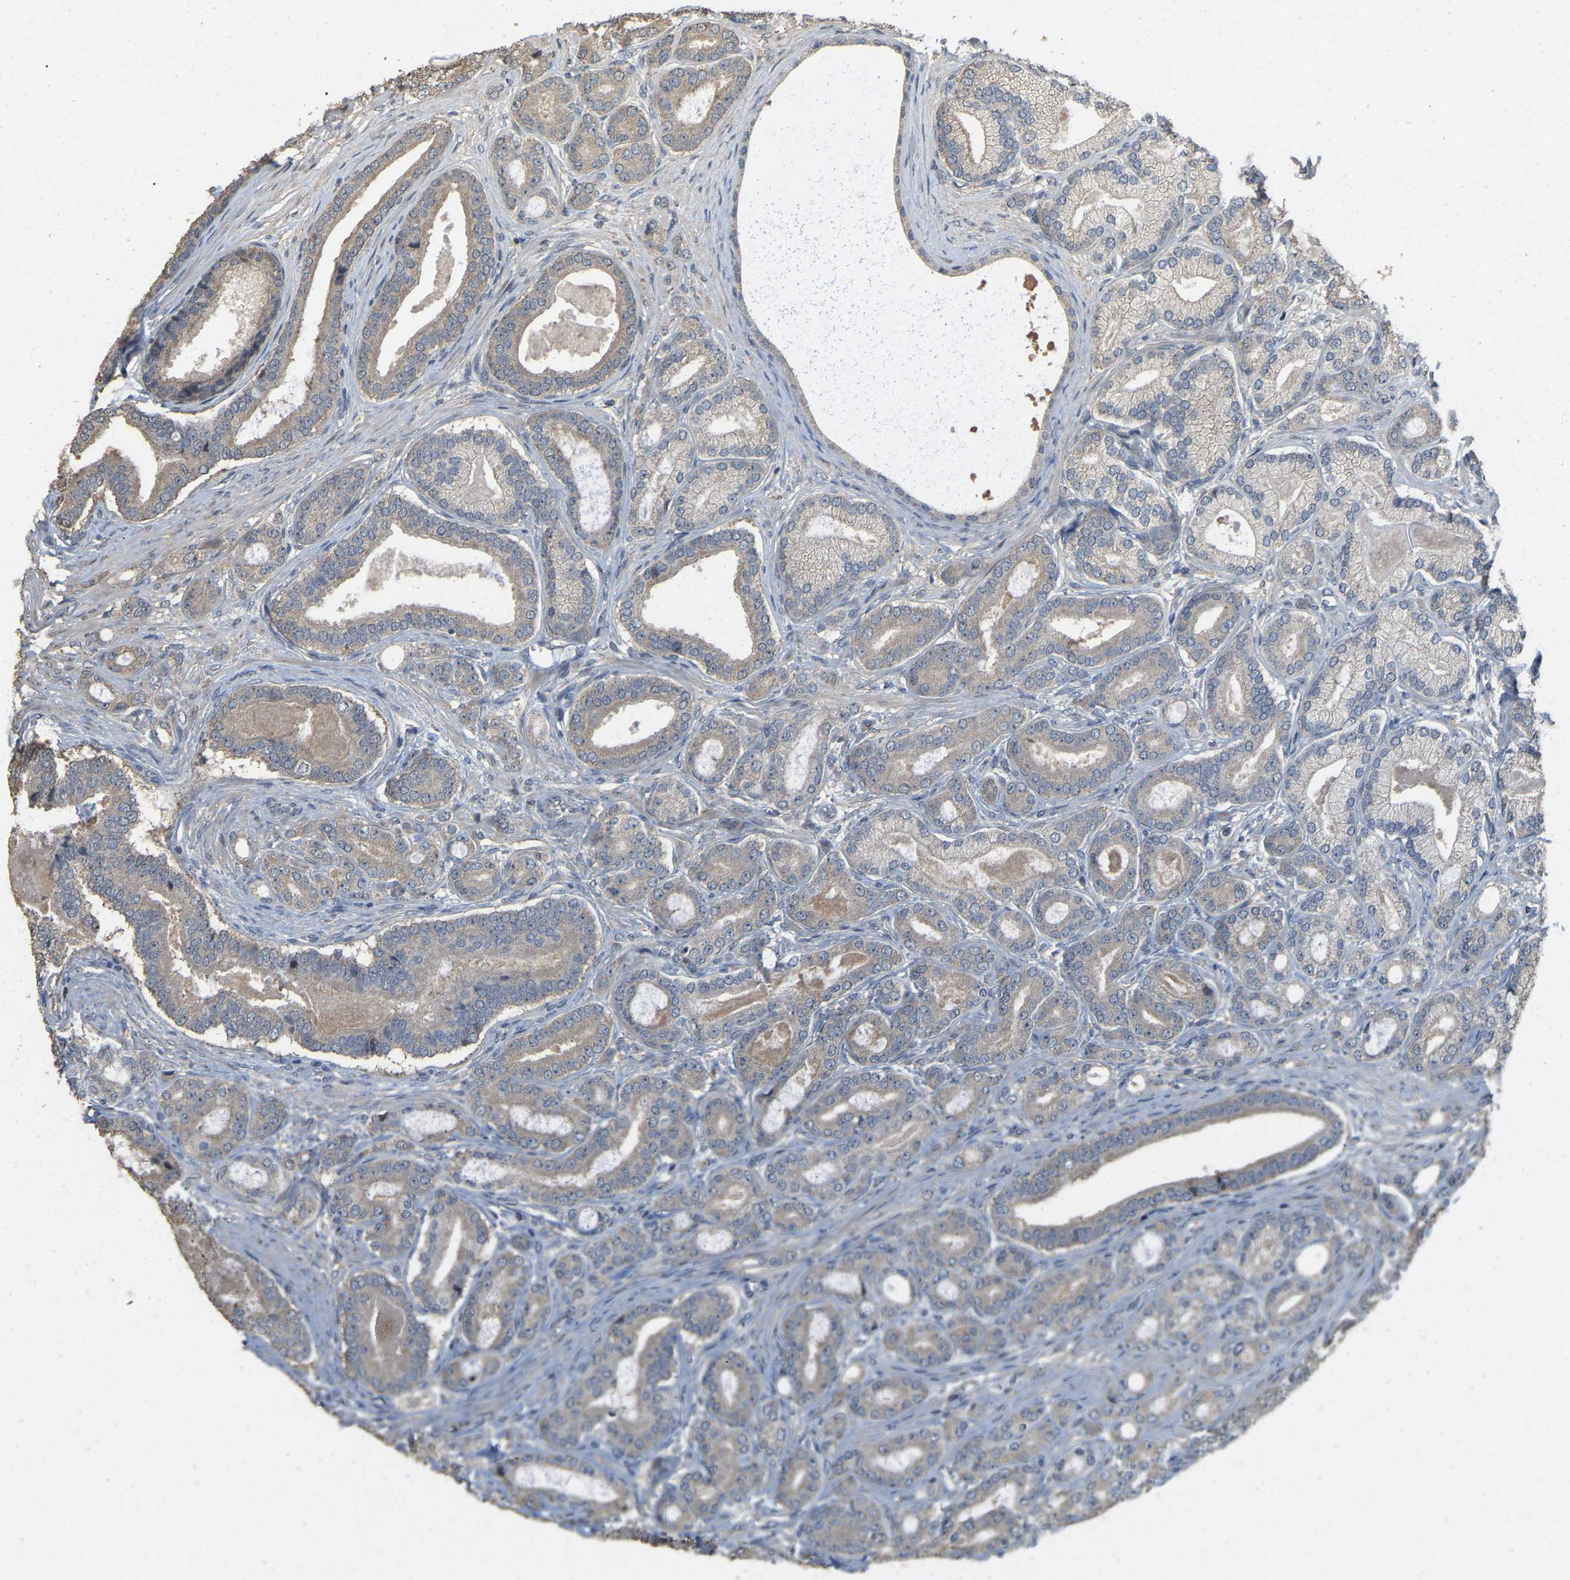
{"staining": {"intensity": "weak", "quantity": ">75%", "location": "cytoplasmic/membranous"}, "tissue": "prostate cancer", "cell_type": "Tumor cells", "image_type": "cancer", "snomed": [{"axis": "morphology", "description": "Adenocarcinoma, High grade"}, {"axis": "topography", "description": "Prostate"}], "caption": "Prostate cancer stained with IHC shows weak cytoplasmic/membranous positivity in about >75% of tumor cells.", "gene": "NCS1", "patient": {"sex": "male", "age": 60}}